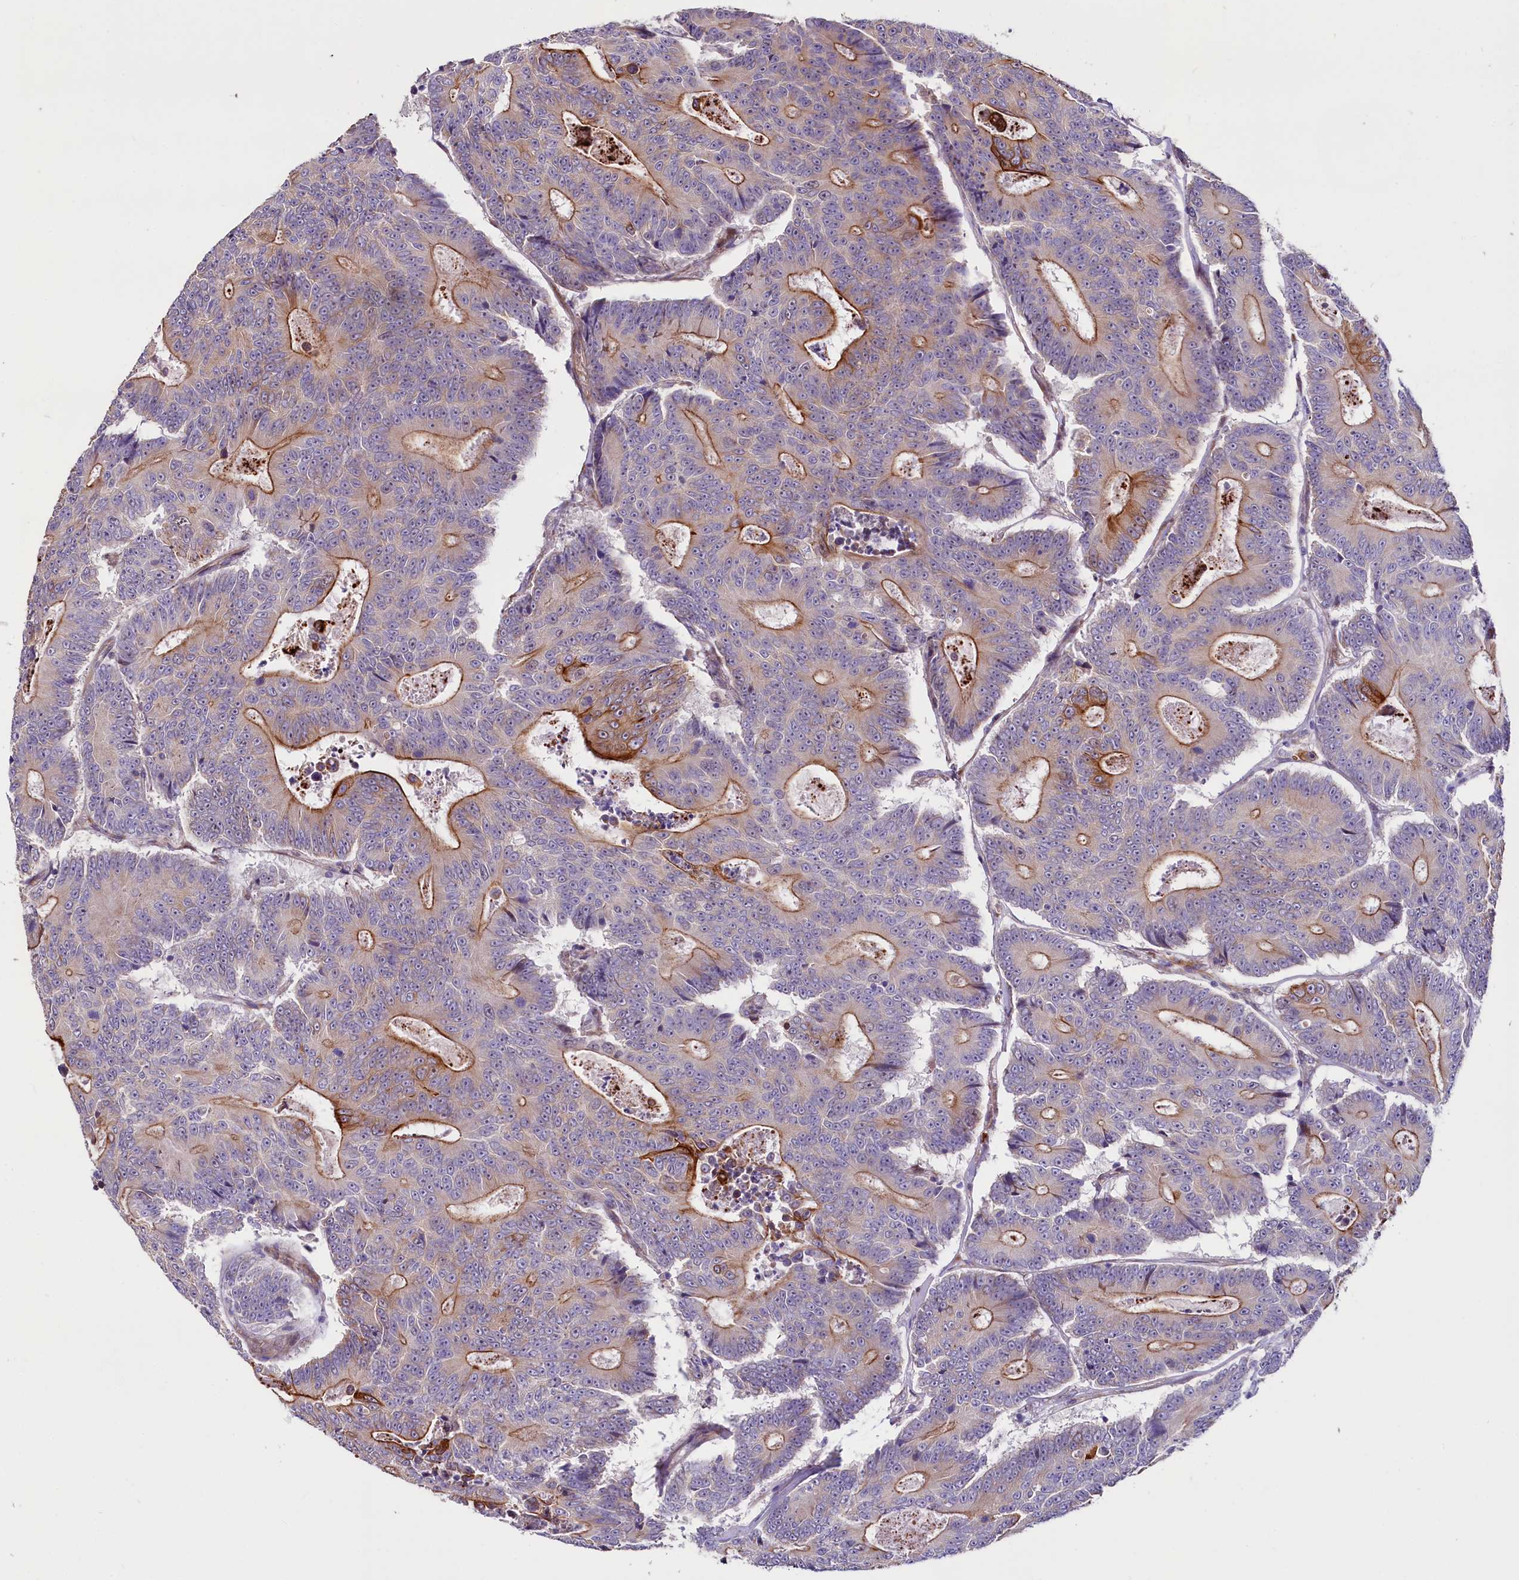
{"staining": {"intensity": "moderate", "quantity": "25%-75%", "location": "cytoplasmic/membranous"}, "tissue": "colorectal cancer", "cell_type": "Tumor cells", "image_type": "cancer", "snomed": [{"axis": "morphology", "description": "Adenocarcinoma, NOS"}, {"axis": "topography", "description": "Colon"}], "caption": "Immunohistochemistry photomicrograph of human colorectal adenocarcinoma stained for a protein (brown), which displays medium levels of moderate cytoplasmic/membranous expression in approximately 25%-75% of tumor cells.", "gene": "WNT8A", "patient": {"sex": "male", "age": 83}}